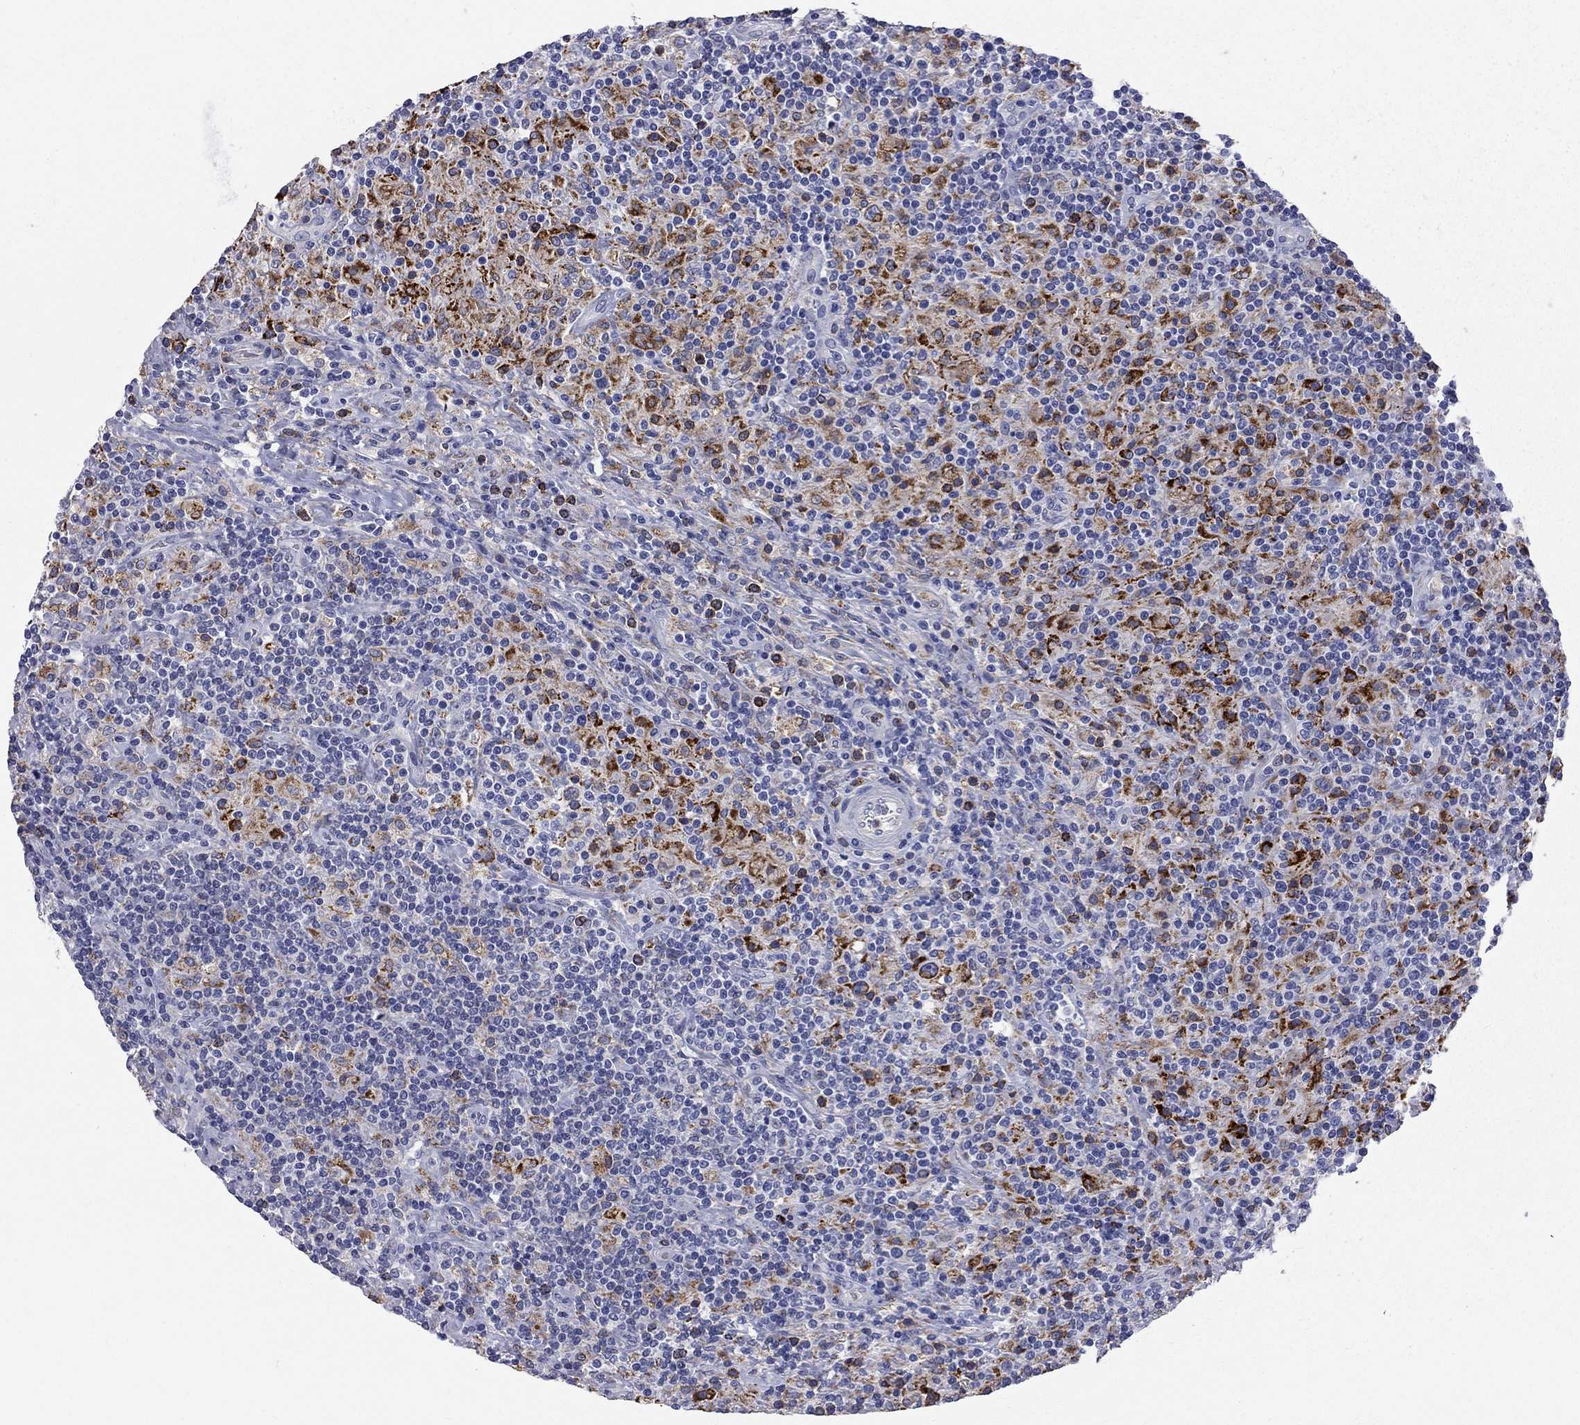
{"staining": {"intensity": "negative", "quantity": "none", "location": "none"}, "tissue": "lymphoma", "cell_type": "Tumor cells", "image_type": "cancer", "snomed": [{"axis": "morphology", "description": "Hodgkin's disease, NOS"}, {"axis": "topography", "description": "Lymph node"}], "caption": "A high-resolution image shows immunohistochemistry staining of Hodgkin's disease, which reveals no significant staining in tumor cells.", "gene": "ACSL1", "patient": {"sex": "male", "age": 70}}